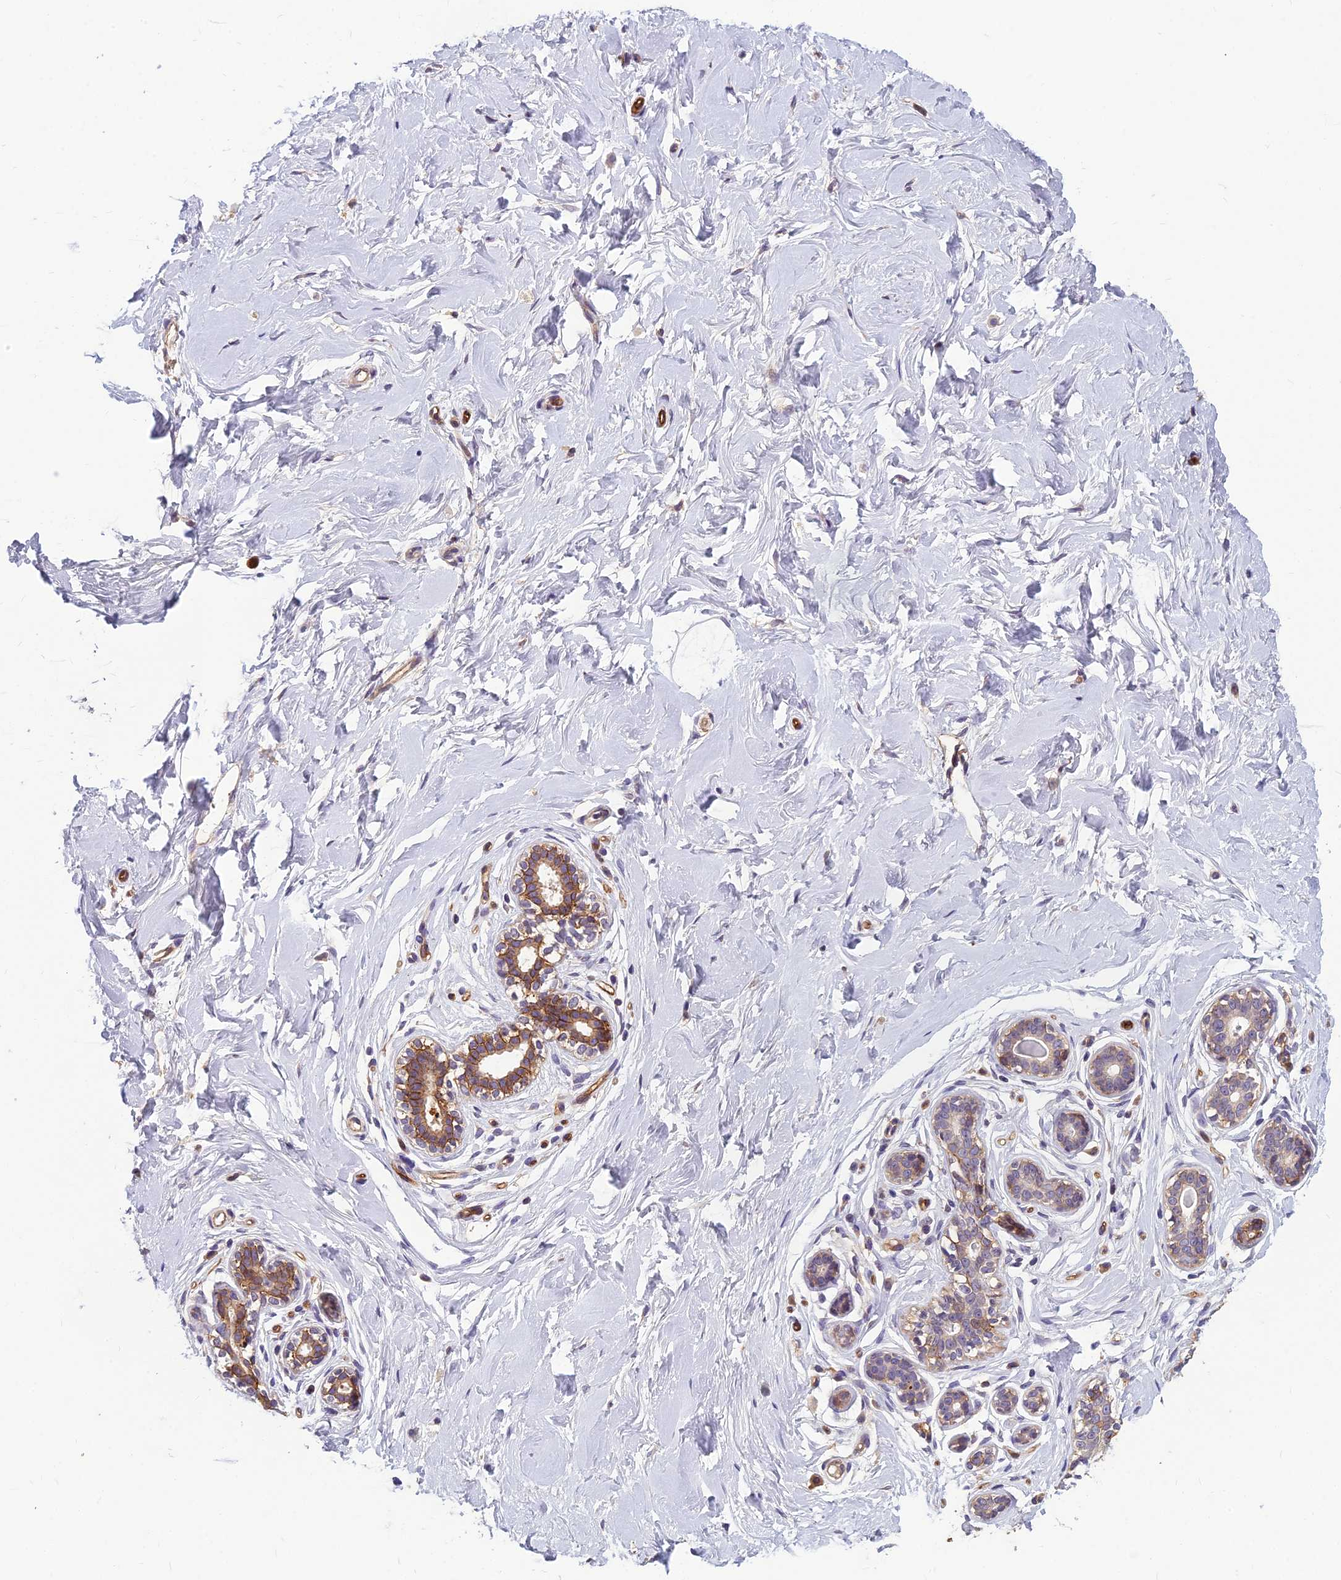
{"staining": {"intensity": "negative", "quantity": "none", "location": "none"}, "tissue": "breast", "cell_type": "Adipocytes", "image_type": "normal", "snomed": [{"axis": "morphology", "description": "Normal tissue, NOS"}, {"axis": "morphology", "description": "Adenoma, NOS"}, {"axis": "topography", "description": "Breast"}], "caption": "An immunohistochemistry photomicrograph of benign breast is shown. There is no staining in adipocytes of breast. (Stains: DAB (3,3'-diaminobenzidine) immunohistochemistry (IHC) with hematoxylin counter stain, Microscopy: brightfield microscopy at high magnification).", "gene": "TSPAN15", "patient": {"sex": "female", "age": 23}}